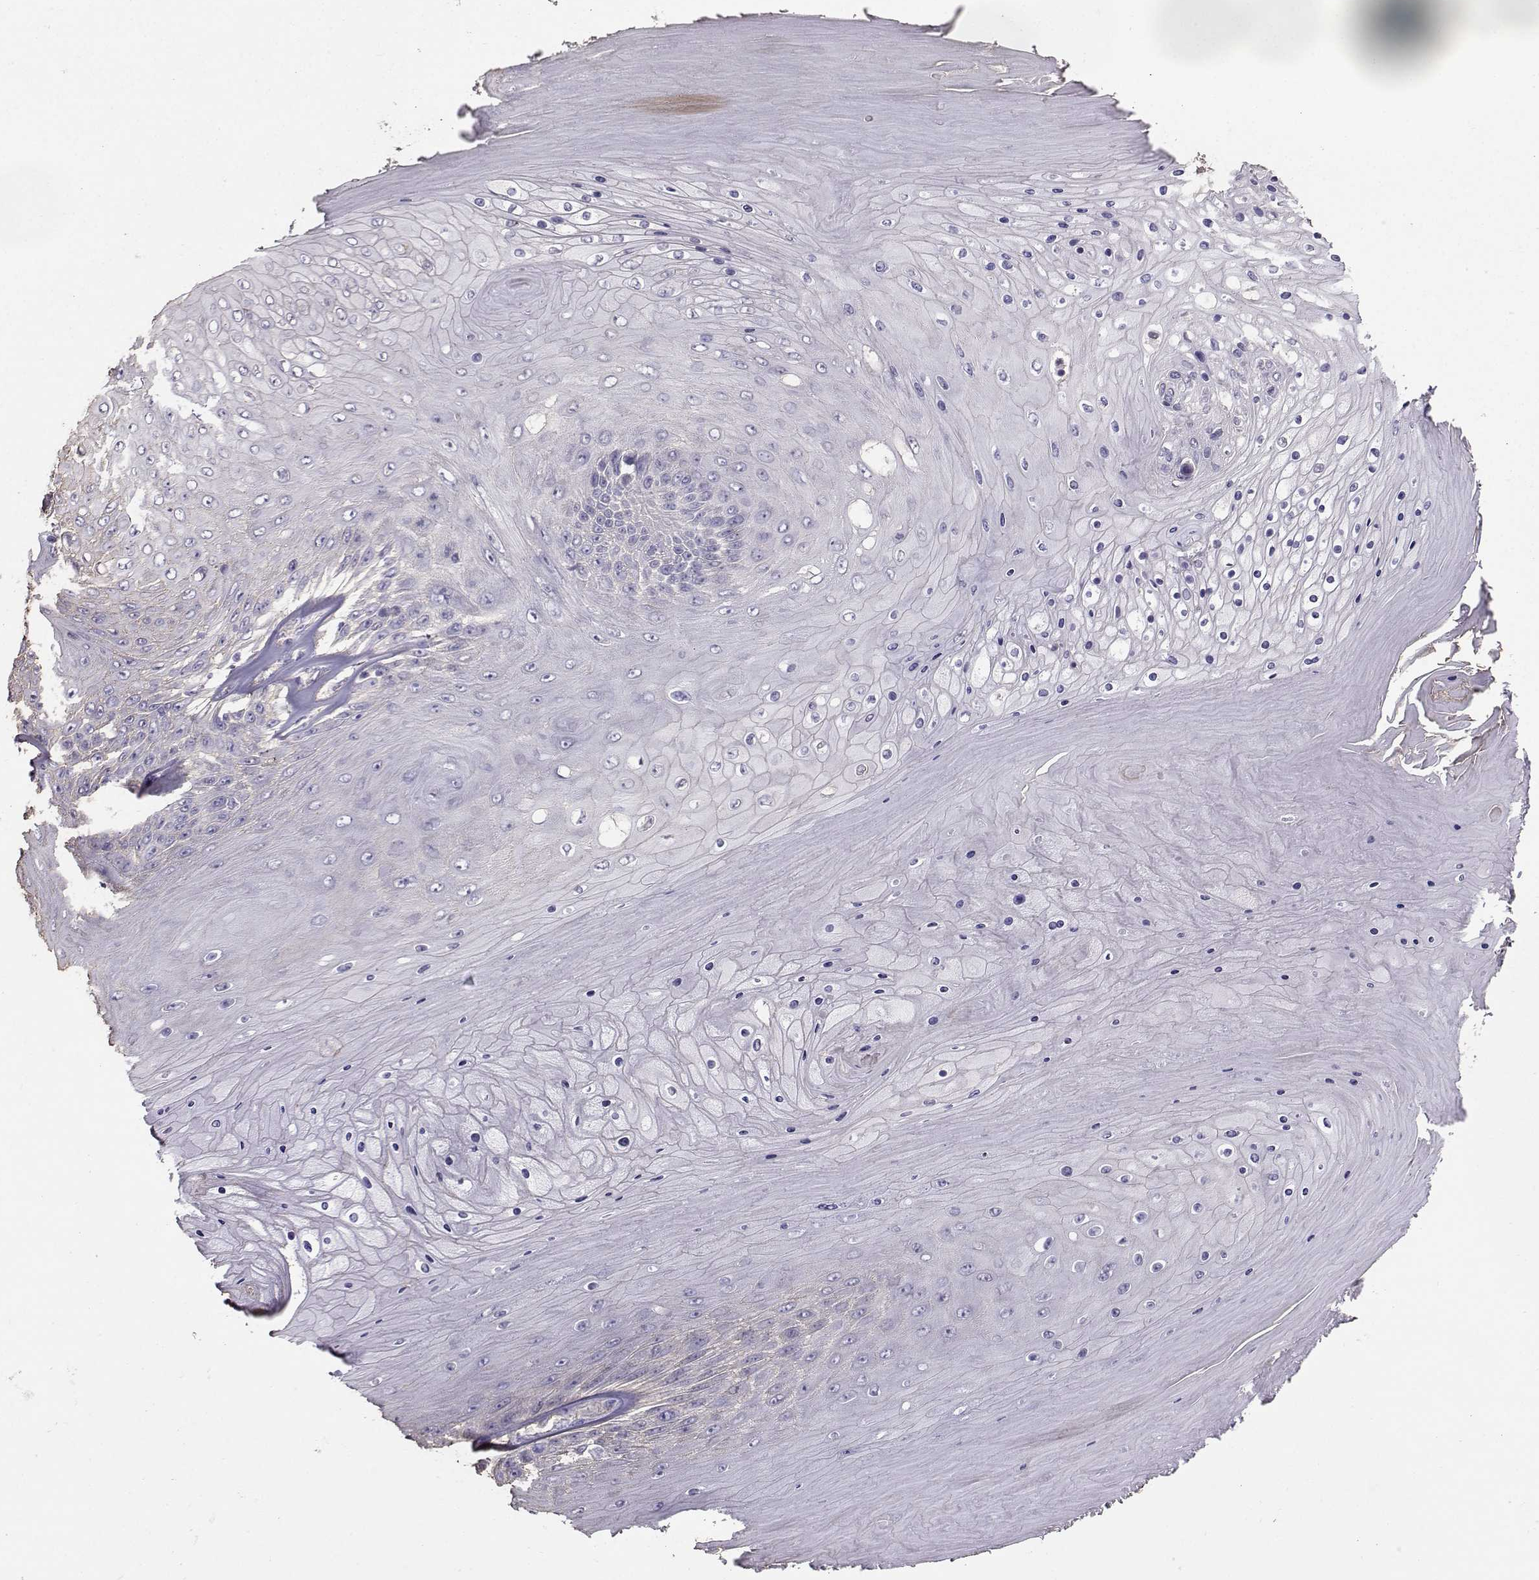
{"staining": {"intensity": "negative", "quantity": "none", "location": "none"}, "tissue": "skin cancer", "cell_type": "Tumor cells", "image_type": "cancer", "snomed": [{"axis": "morphology", "description": "Squamous cell carcinoma, NOS"}, {"axis": "topography", "description": "Skin"}], "caption": "Skin squamous cell carcinoma was stained to show a protein in brown. There is no significant expression in tumor cells.", "gene": "CLUL1", "patient": {"sex": "male", "age": 62}}